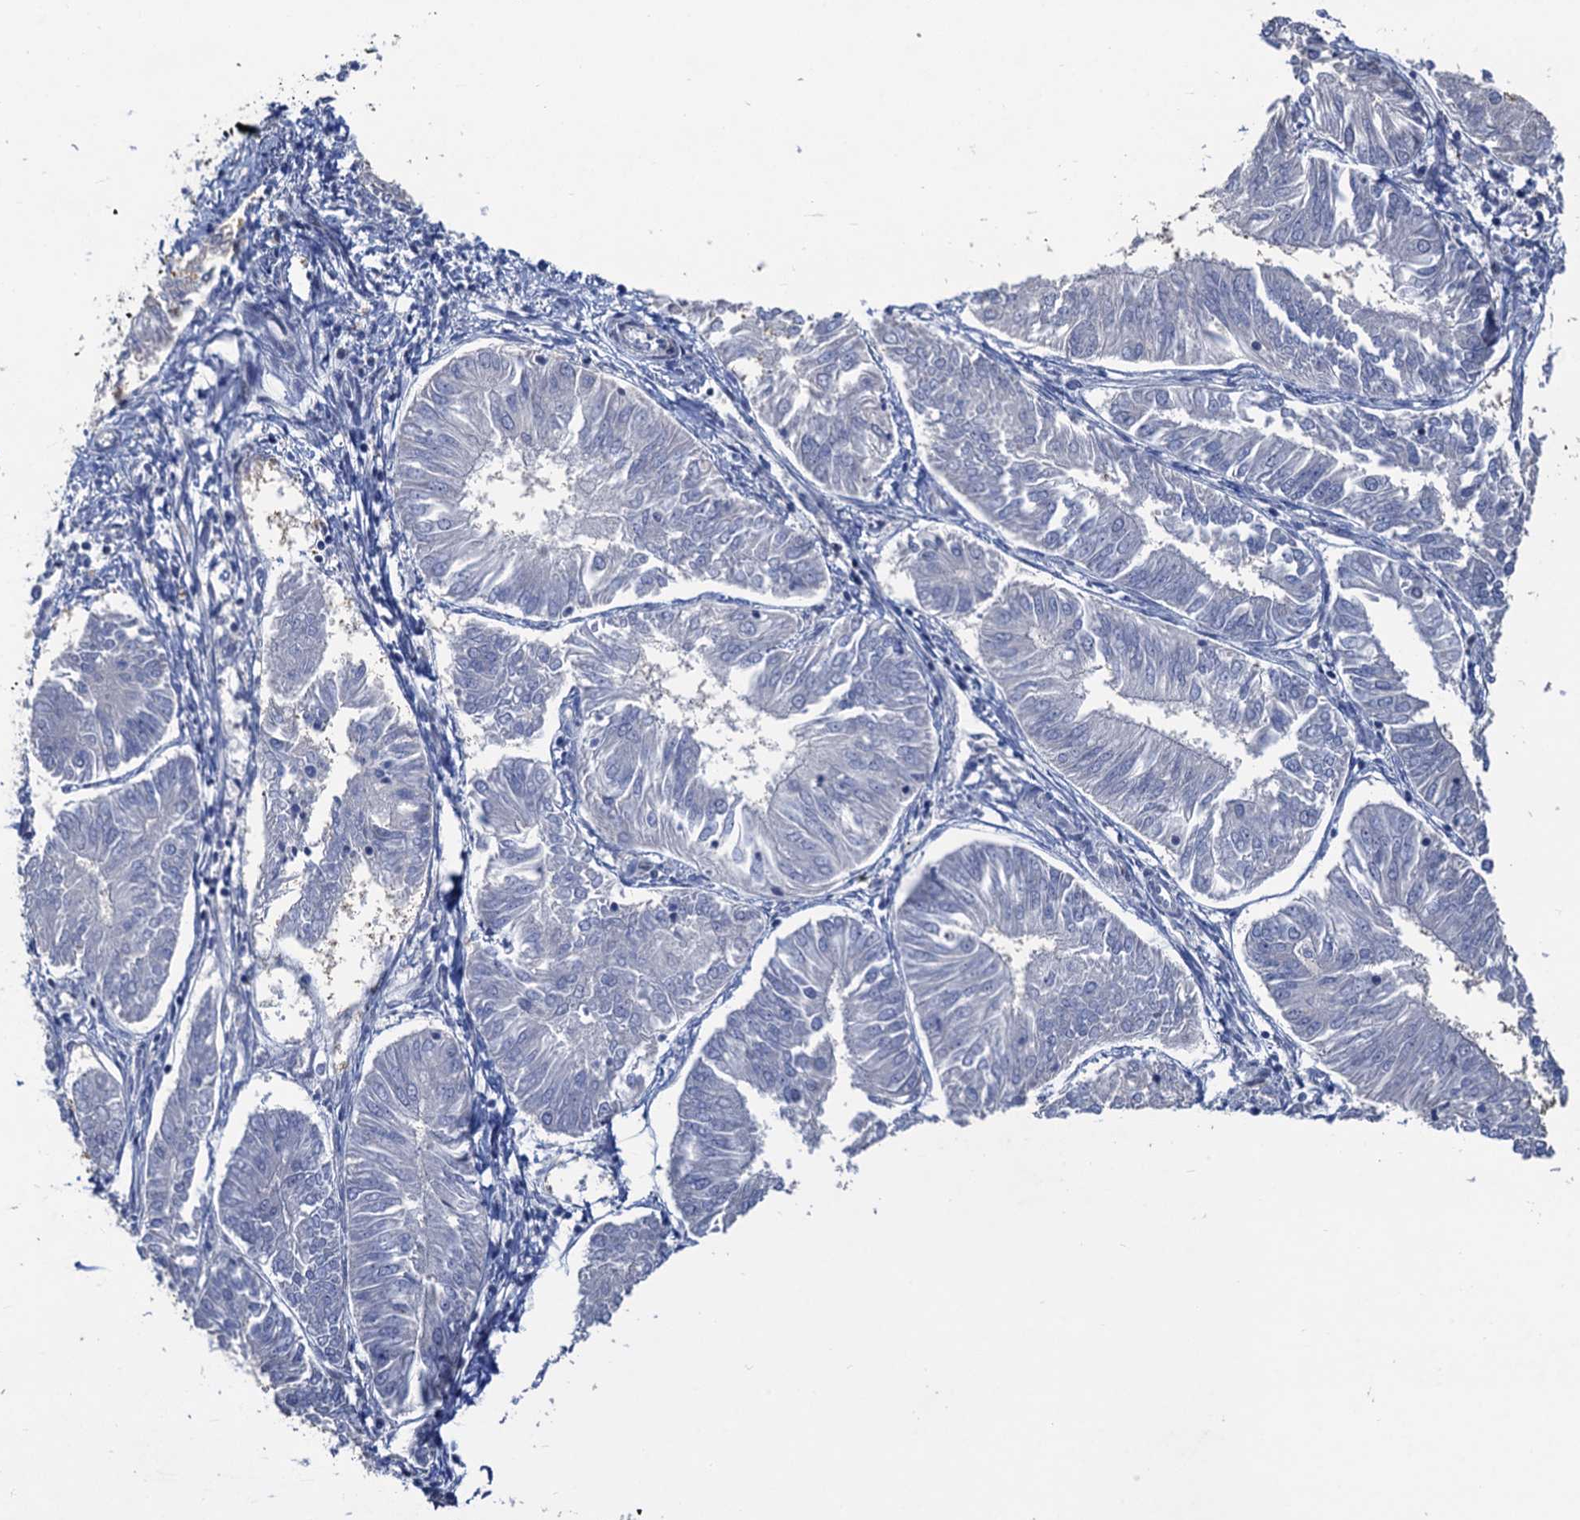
{"staining": {"intensity": "negative", "quantity": "none", "location": "none"}, "tissue": "endometrial cancer", "cell_type": "Tumor cells", "image_type": "cancer", "snomed": [{"axis": "morphology", "description": "Adenocarcinoma, NOS"}, {"axis": "topography", "description": "Endometrium"}], "caption": "The photomicrograph demonstrates no staining of tumor cells in endometrial cancer. Brightfield microscopy of immunohistochemistry (IHC) stained with DAB (3,3'-diaminobenzidine) (brown) and hematoxylin (blue), captured at high magnification.", "gene": "ESYT3", "patient": {"sex": "female", "age": 58}}